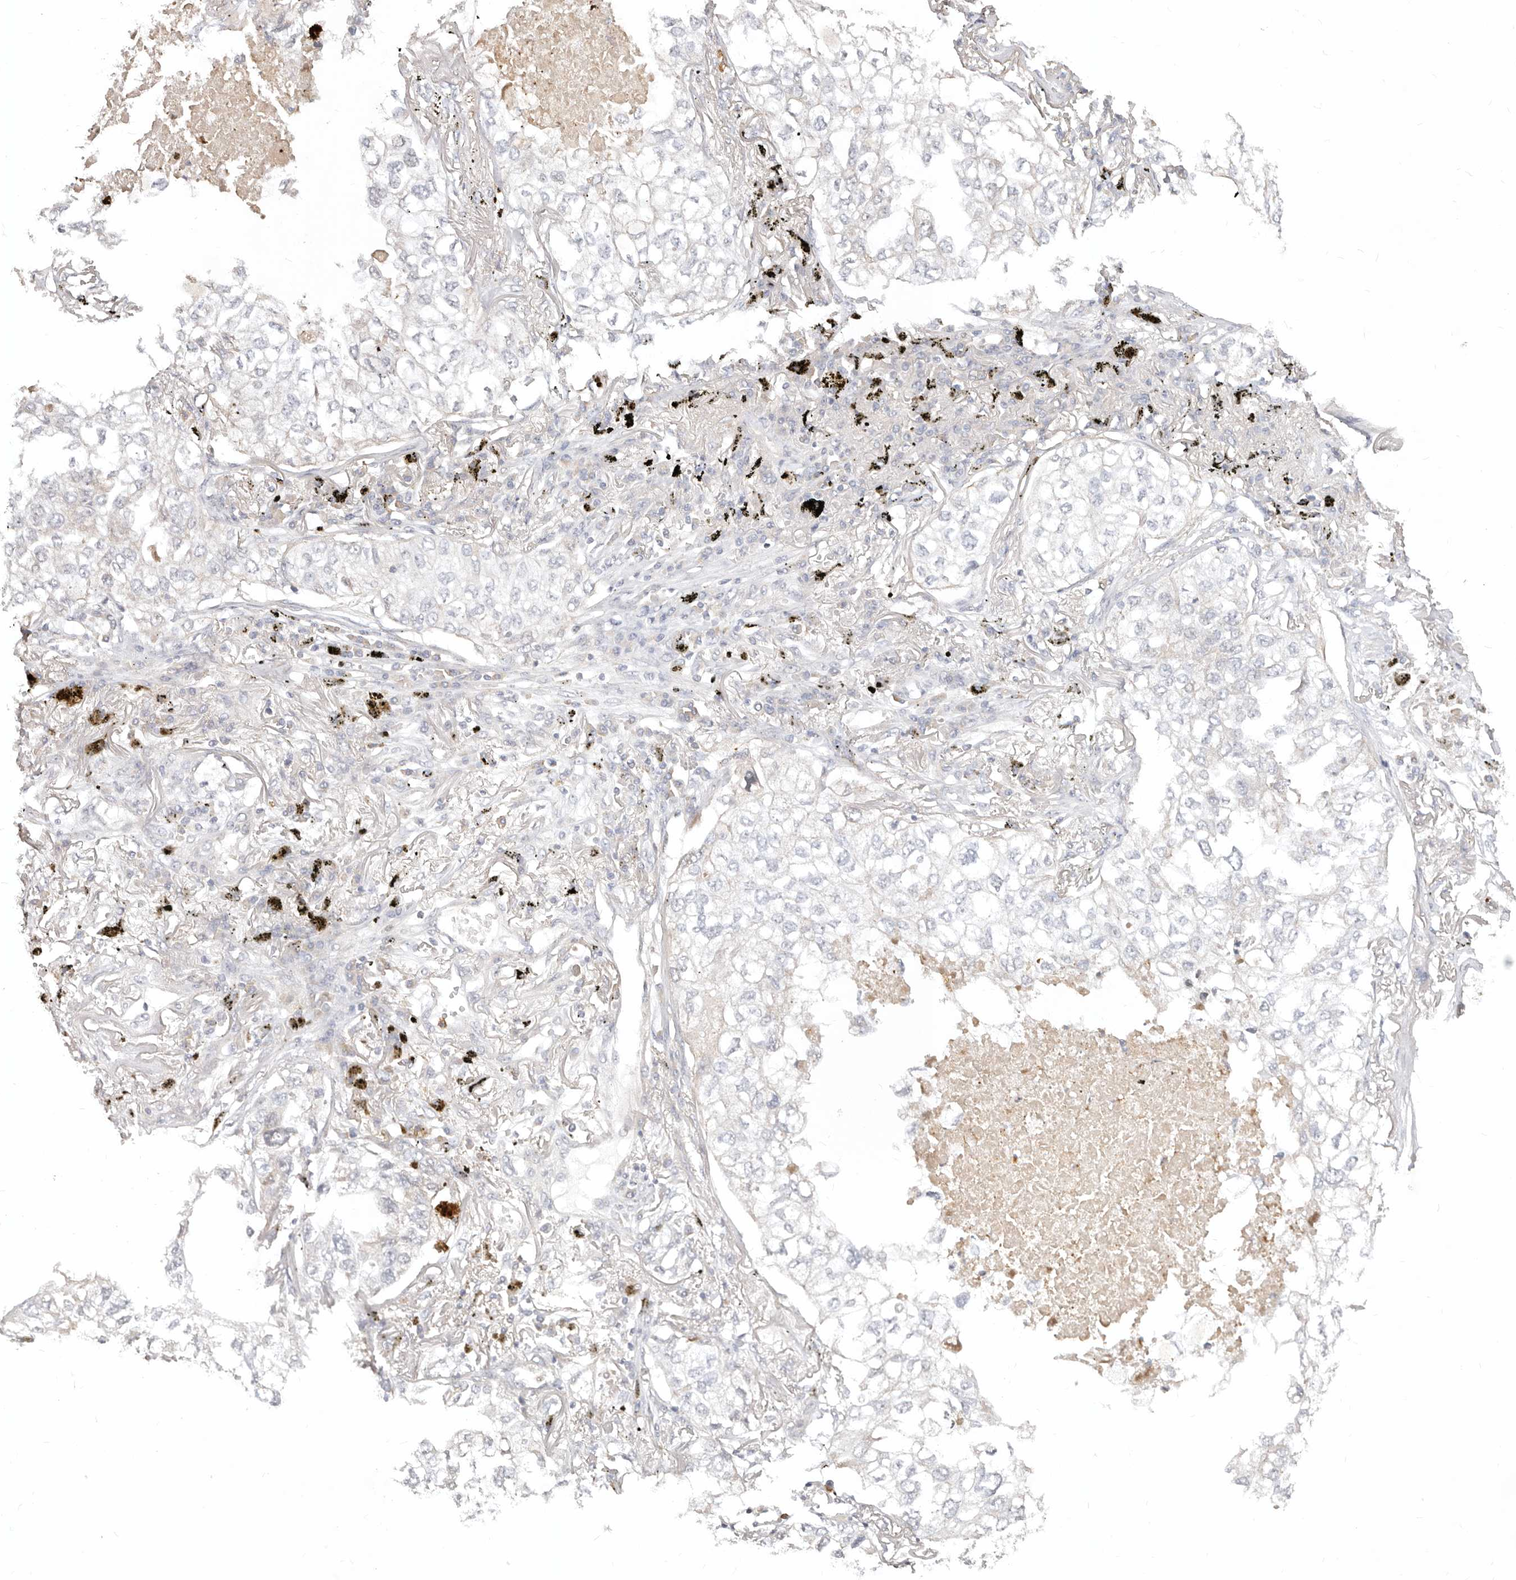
{"staining": {"intensity": "negative", "quantity": "none", "location": "none"}, "tissue": "lung cancer", "cell_type": "Tumor cells", "image_type": "cancer", "snomed": [{"axis": "morphology", "description": "Adenocarcinoma, NOS"}, {"axis": "topography", "description": "Lung"}], "caption": "An immunohistochemistry (IHC) micrograph of lung adenocarcinoma is shown. There is no staining in tumor cells of lung adenocarcinoma.", "gene": "USP49", "patient": {"sex": "male", "age": 65}}